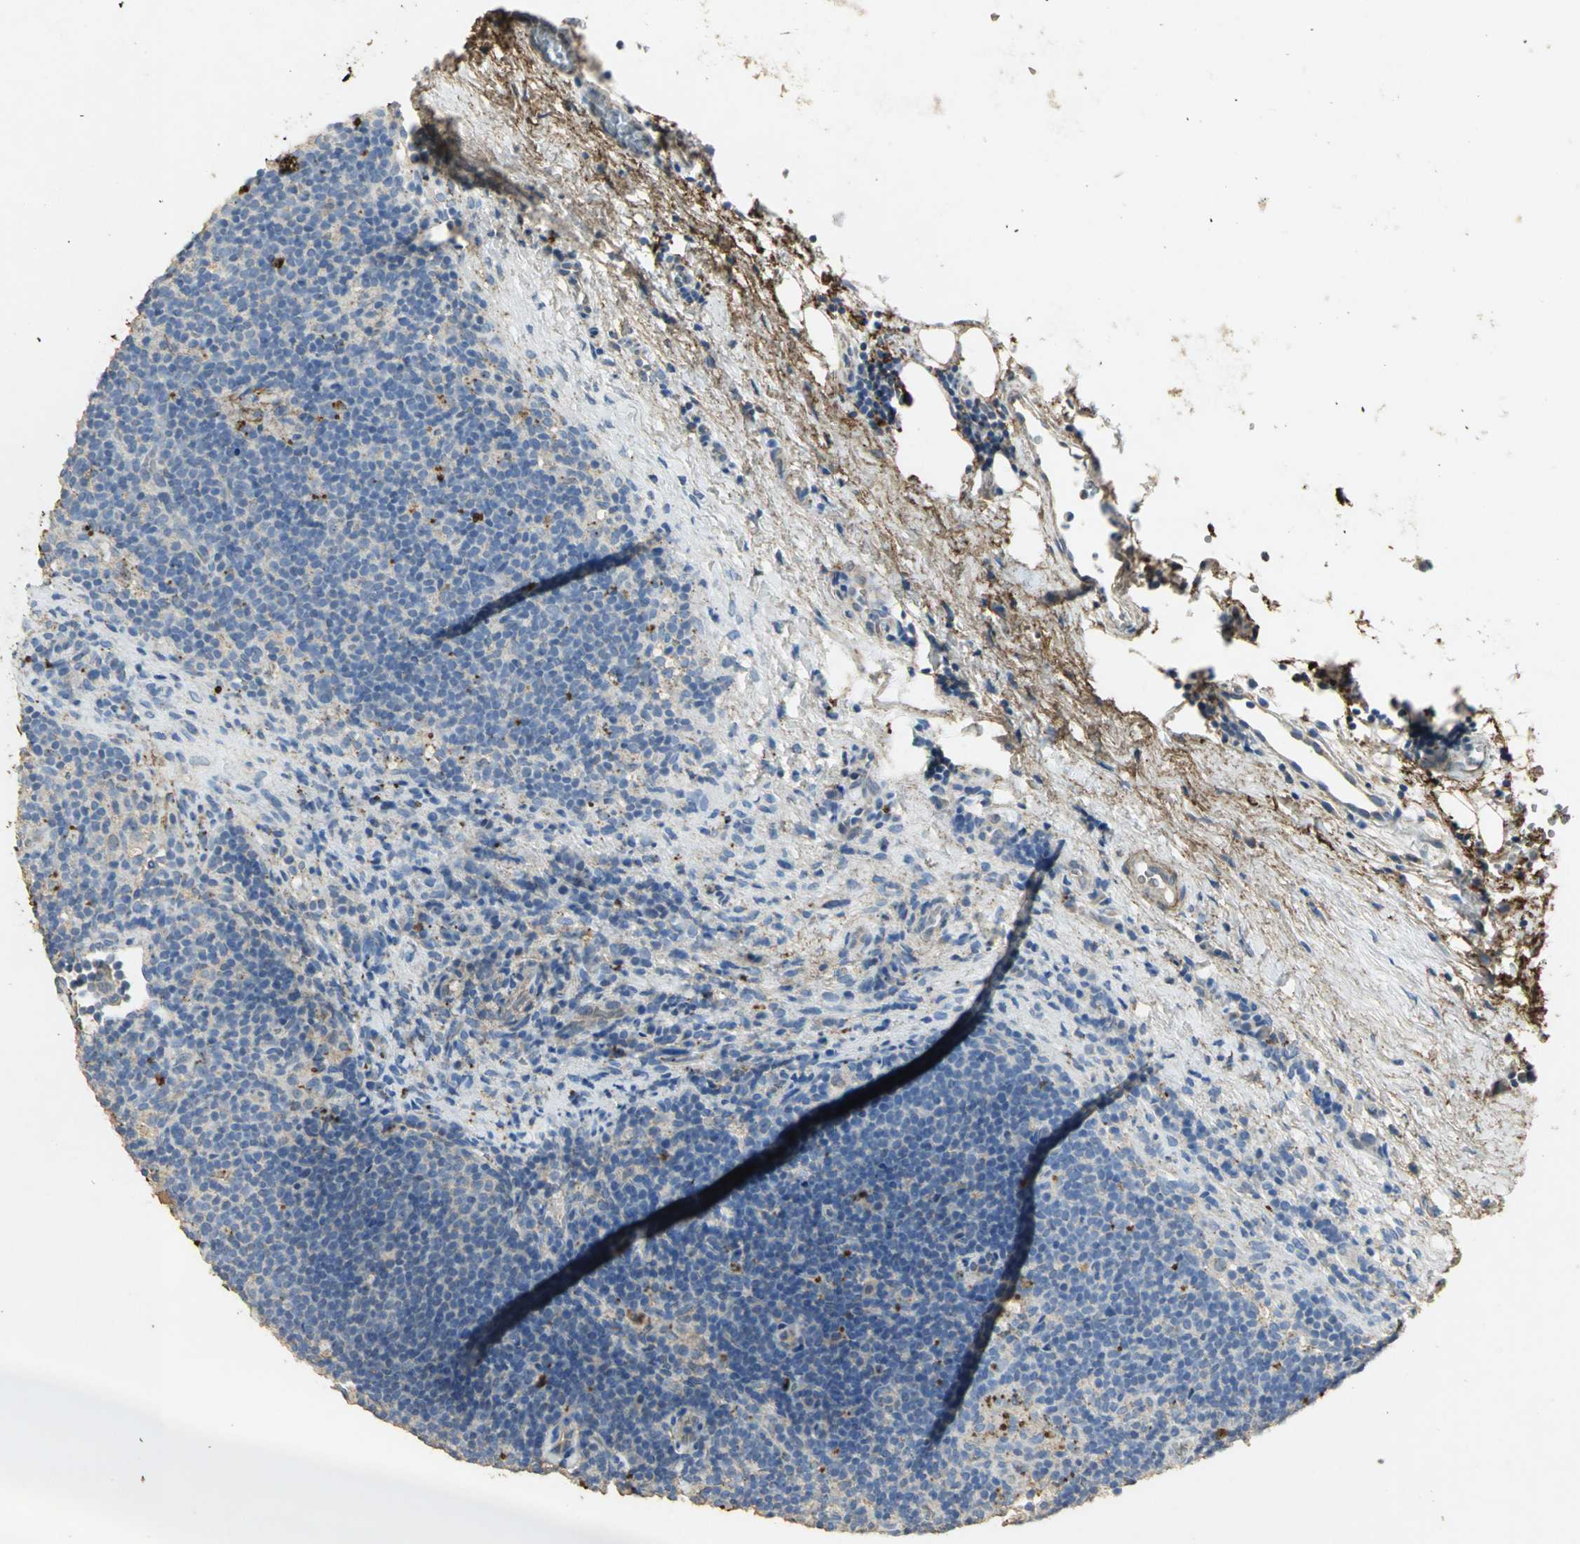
{"staining": {"intensity": "negative", "quantity": "none", "location": "none"}, "tissue": "lymphoma", "cell_type": "Tumor cells", "image_type": "cancer", "snomed": [{"axis": "morphology", "description": "Malignant lymphoma, non-Hodgkin's type, Low grade"}, {"axis": "topography", "description": "Lymph node"}], "caption": "IHC of human lymphoma demonstrates no expression in tumor cells.", "gene": "ASB9", "patient": {"sex": "male", "age": 70}}